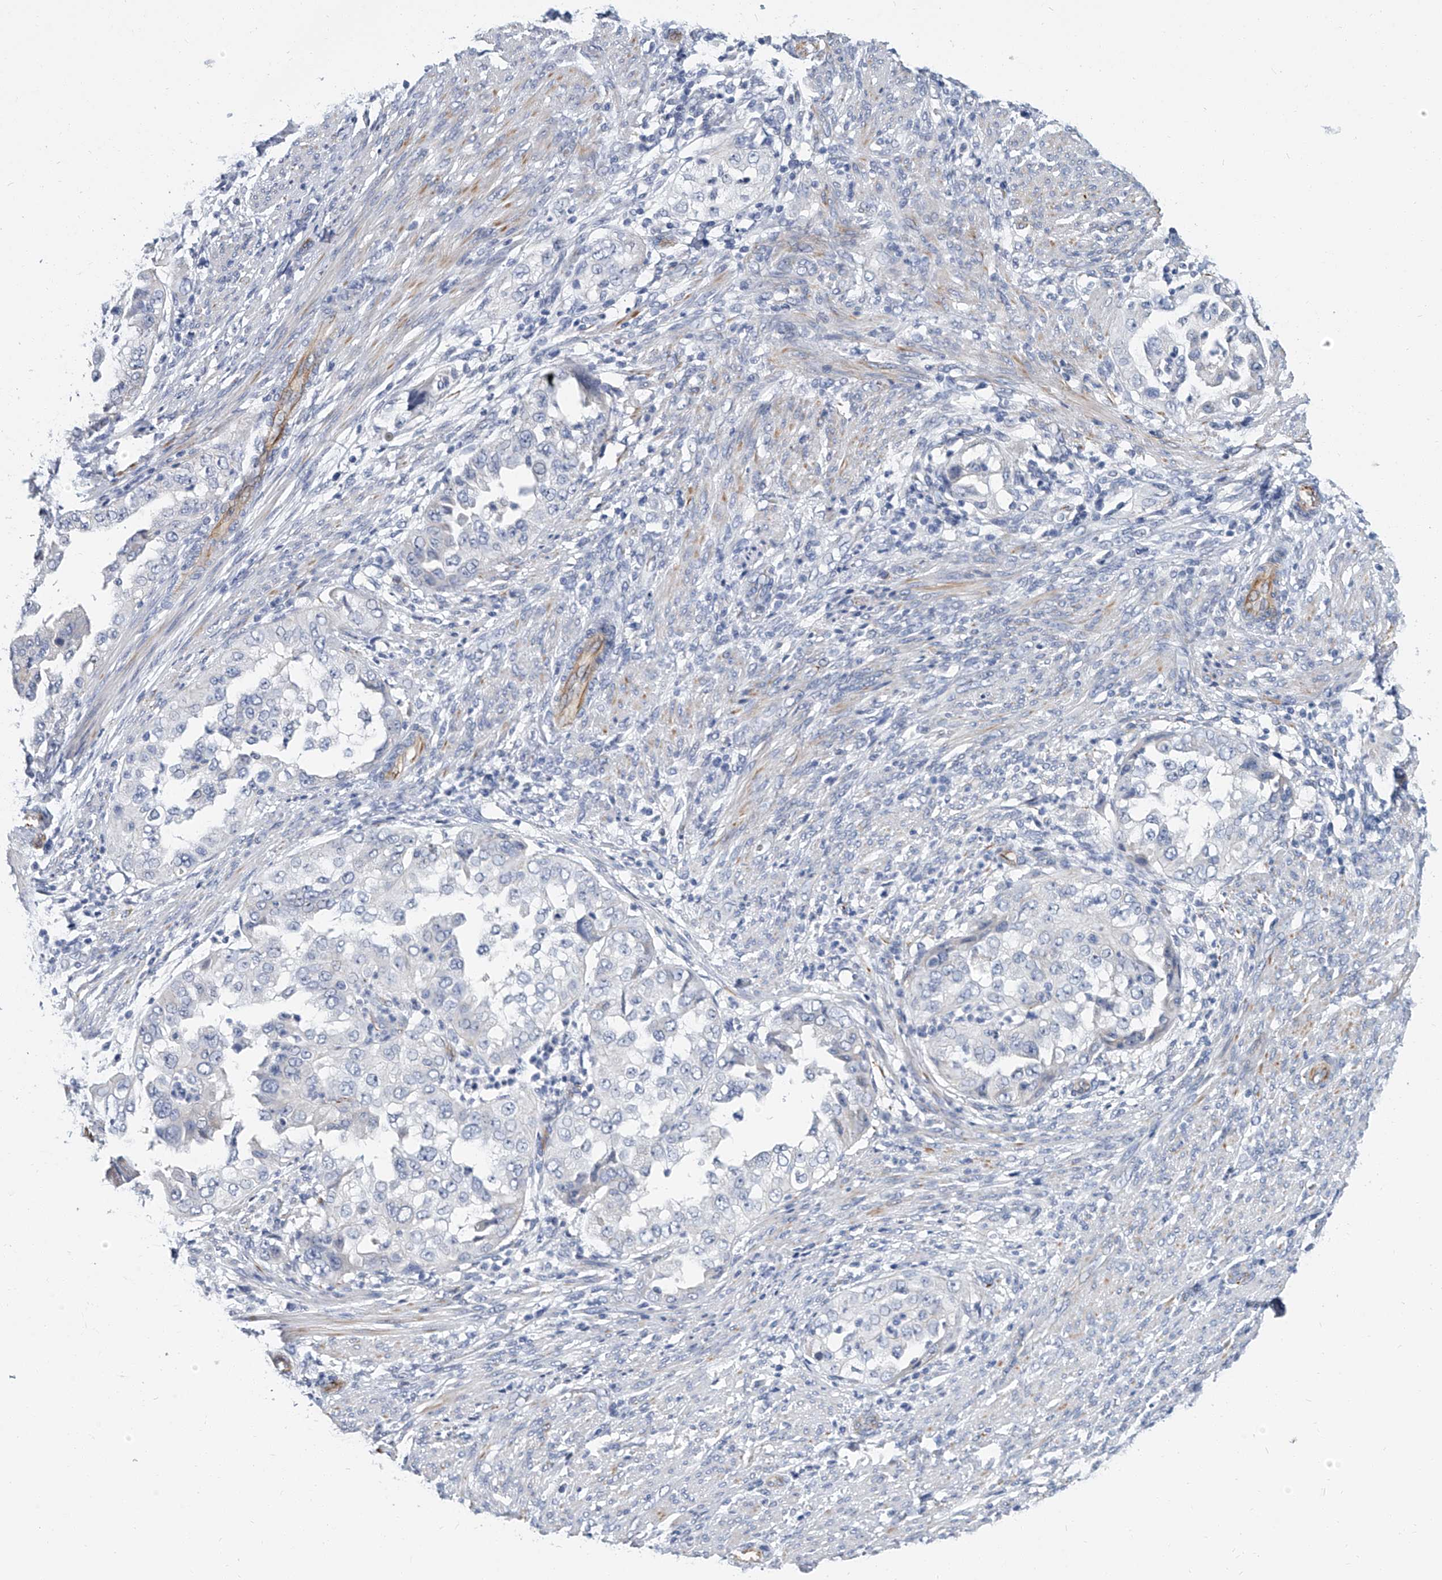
{"staining": {"intensity": "negative", "quantity": "none", "location": "none"}, "tissue": "endometrial cancer", "cell_type": "Tumor cells", "image_type": "cancer", "snomed": [{"axis": "morphology", "description": "Adenocarcinoma, NOS"}, {"axis": "topography", "description": "Endometrium"}], "caption": "The histopathology image displays no significant staining in tumor cells of adenocarcinoma (endometrial). Nuclei are stained in blue.", "gene": "KIRREL1", "patient": {"sex": "female", "age": 85}}